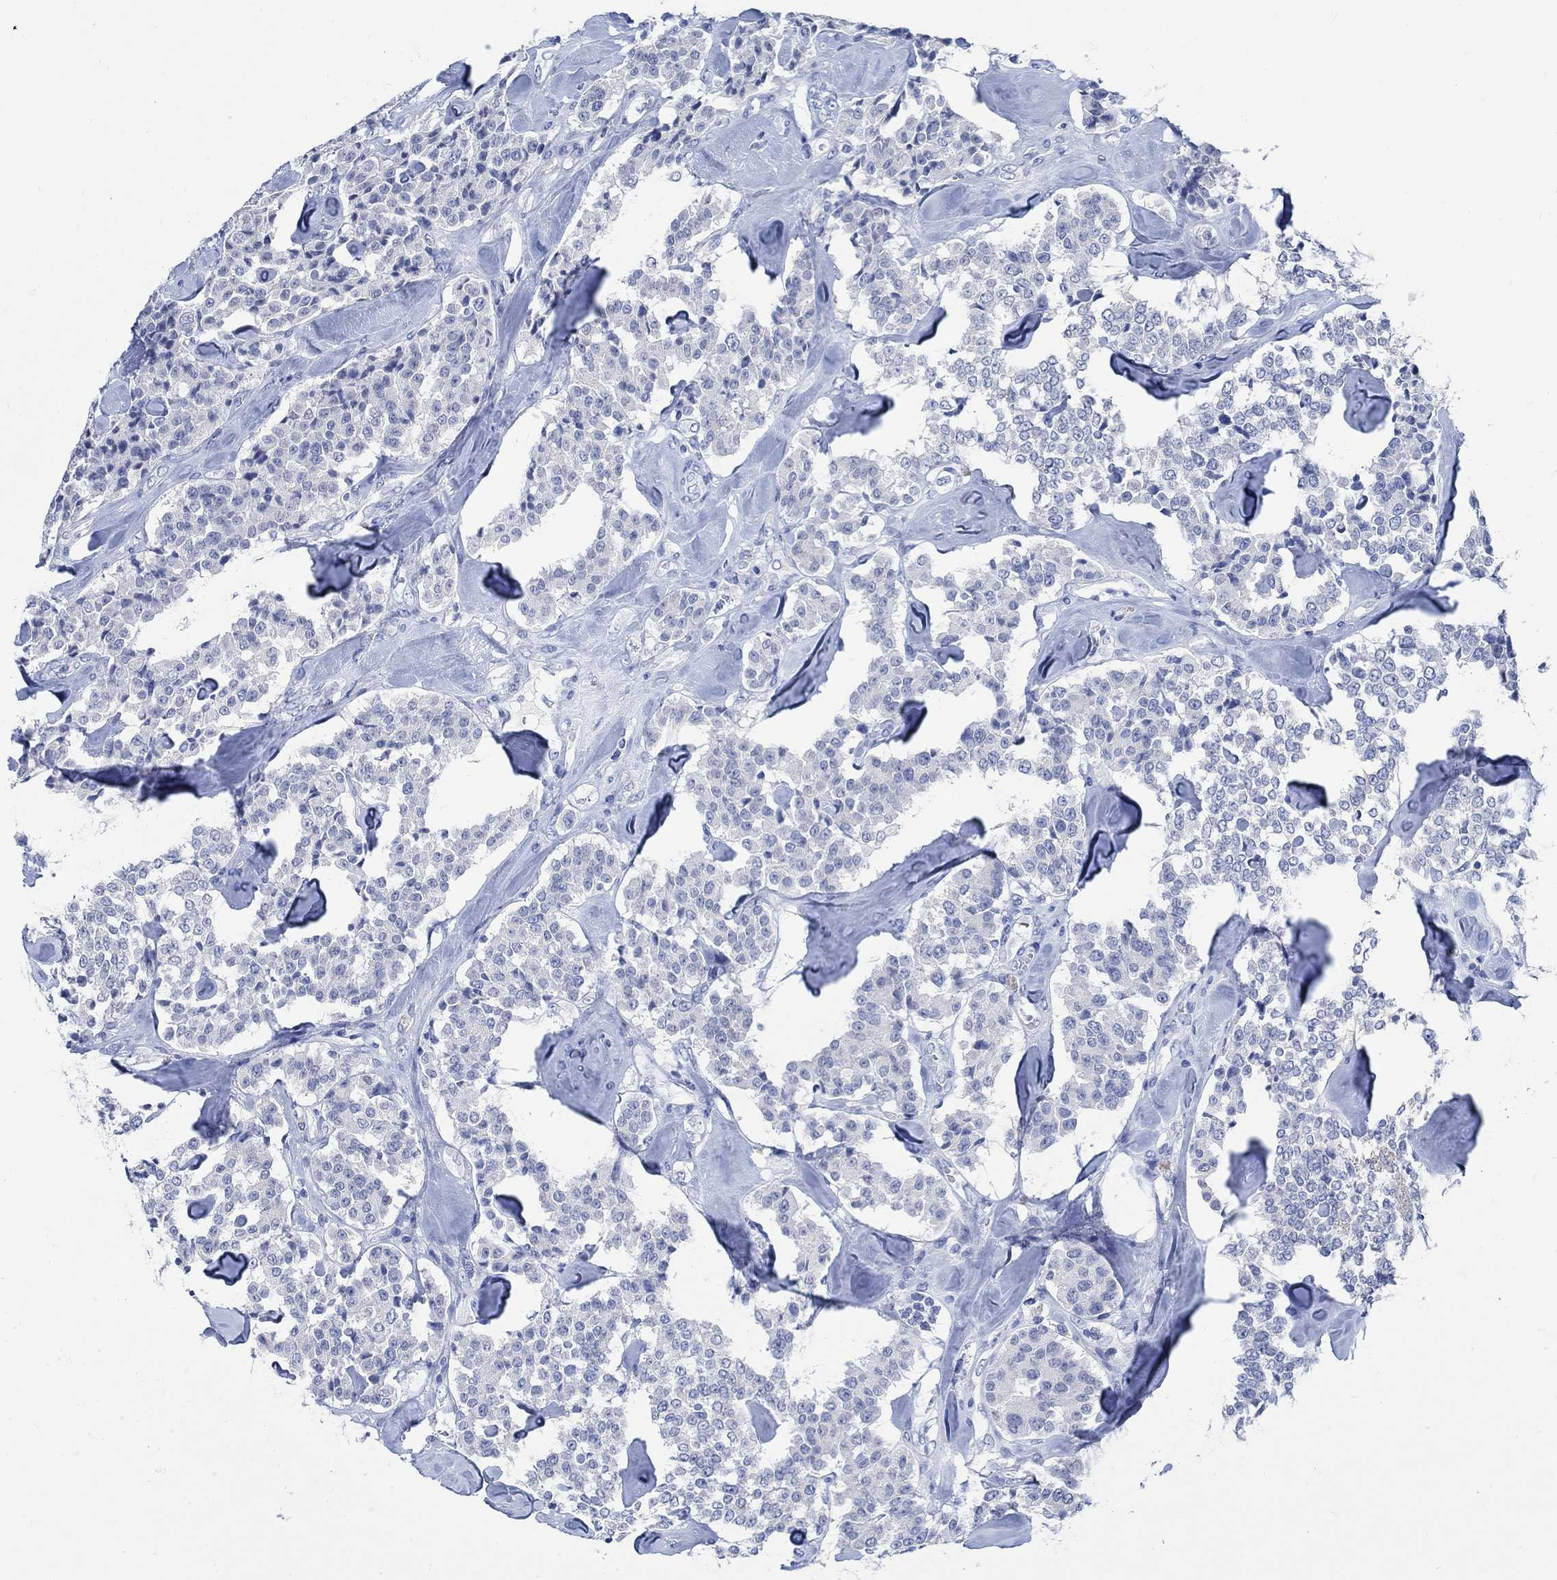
{"staining": {"intensity": "negative", "quantity": "none", "location": "none"}, "tissue": "carcinoid", "cell_type": "Tumor cells", "image_type": "cancer", "snomed": [{"axis": "morphology", "description": "Carcinoid, malignant, NOS"}, {"axis": "topography", "description": "Pancreas"}], "caption": "Tumor cells are negative for brown protein staining in carcinoid.", "gene": "CAMK2N1", "patient": {"sex": "male", "age": 41}}